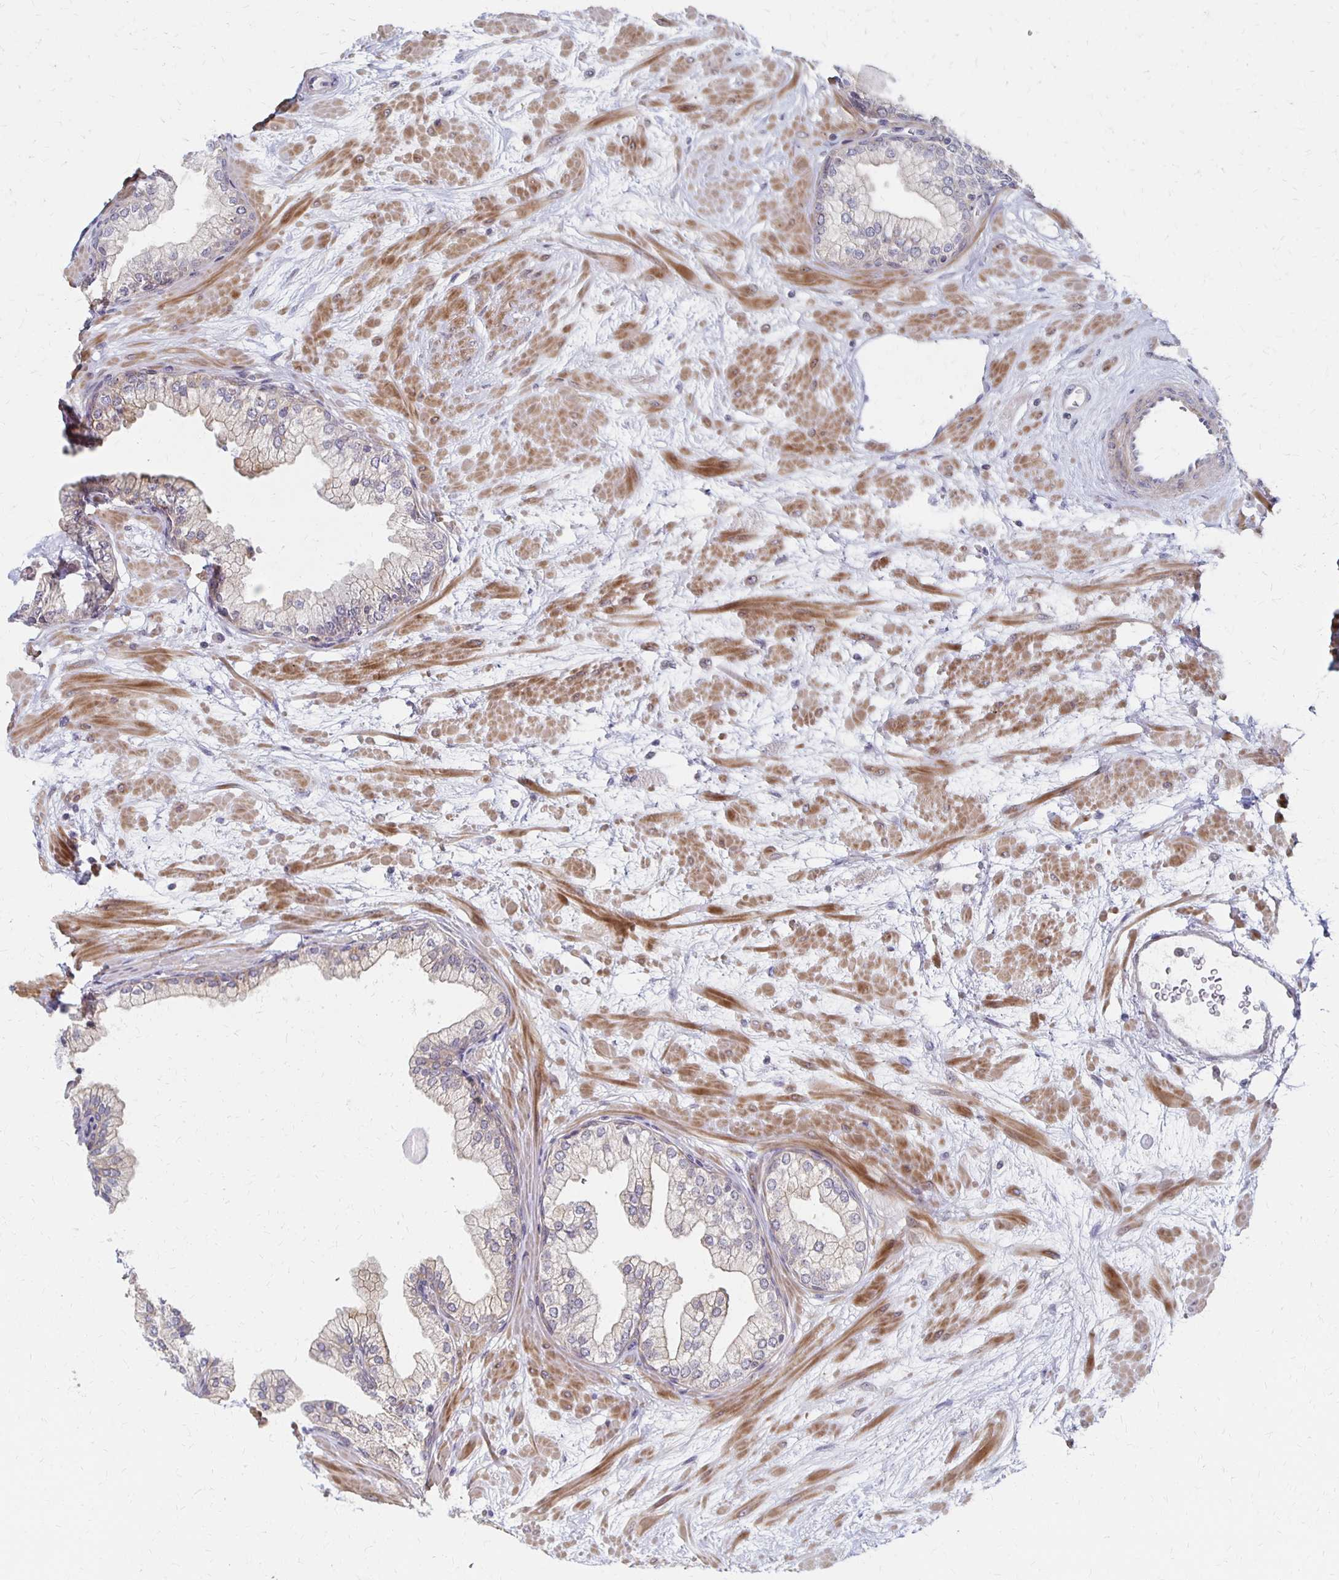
{"staining": {"intensity": "moderate", "quantity": "<25%", "location": "cytoplasmic/membranous"}, "tissue": "prostate", "cell_type": "Glandular cells", "image_type": "normal", "snomed": [{"axis": "morphology", "description": "Normal tissue, NOS"}, {"axis": "topography", "description": "Prostate"}, {"axis": "topography", "description": "Peripheral nerve tissue"}], "caption": "High-magnification brightfield microscopy of benign prostate stained with DAB (brown) and counterstained with hematoxylin (blue). glandular cells exhibit moderate cytoplasmic/membranous expression is appreciated in about<25% of cells.", "gene": "PRKCB", "patient": {"sex": "male", "age": 61}}